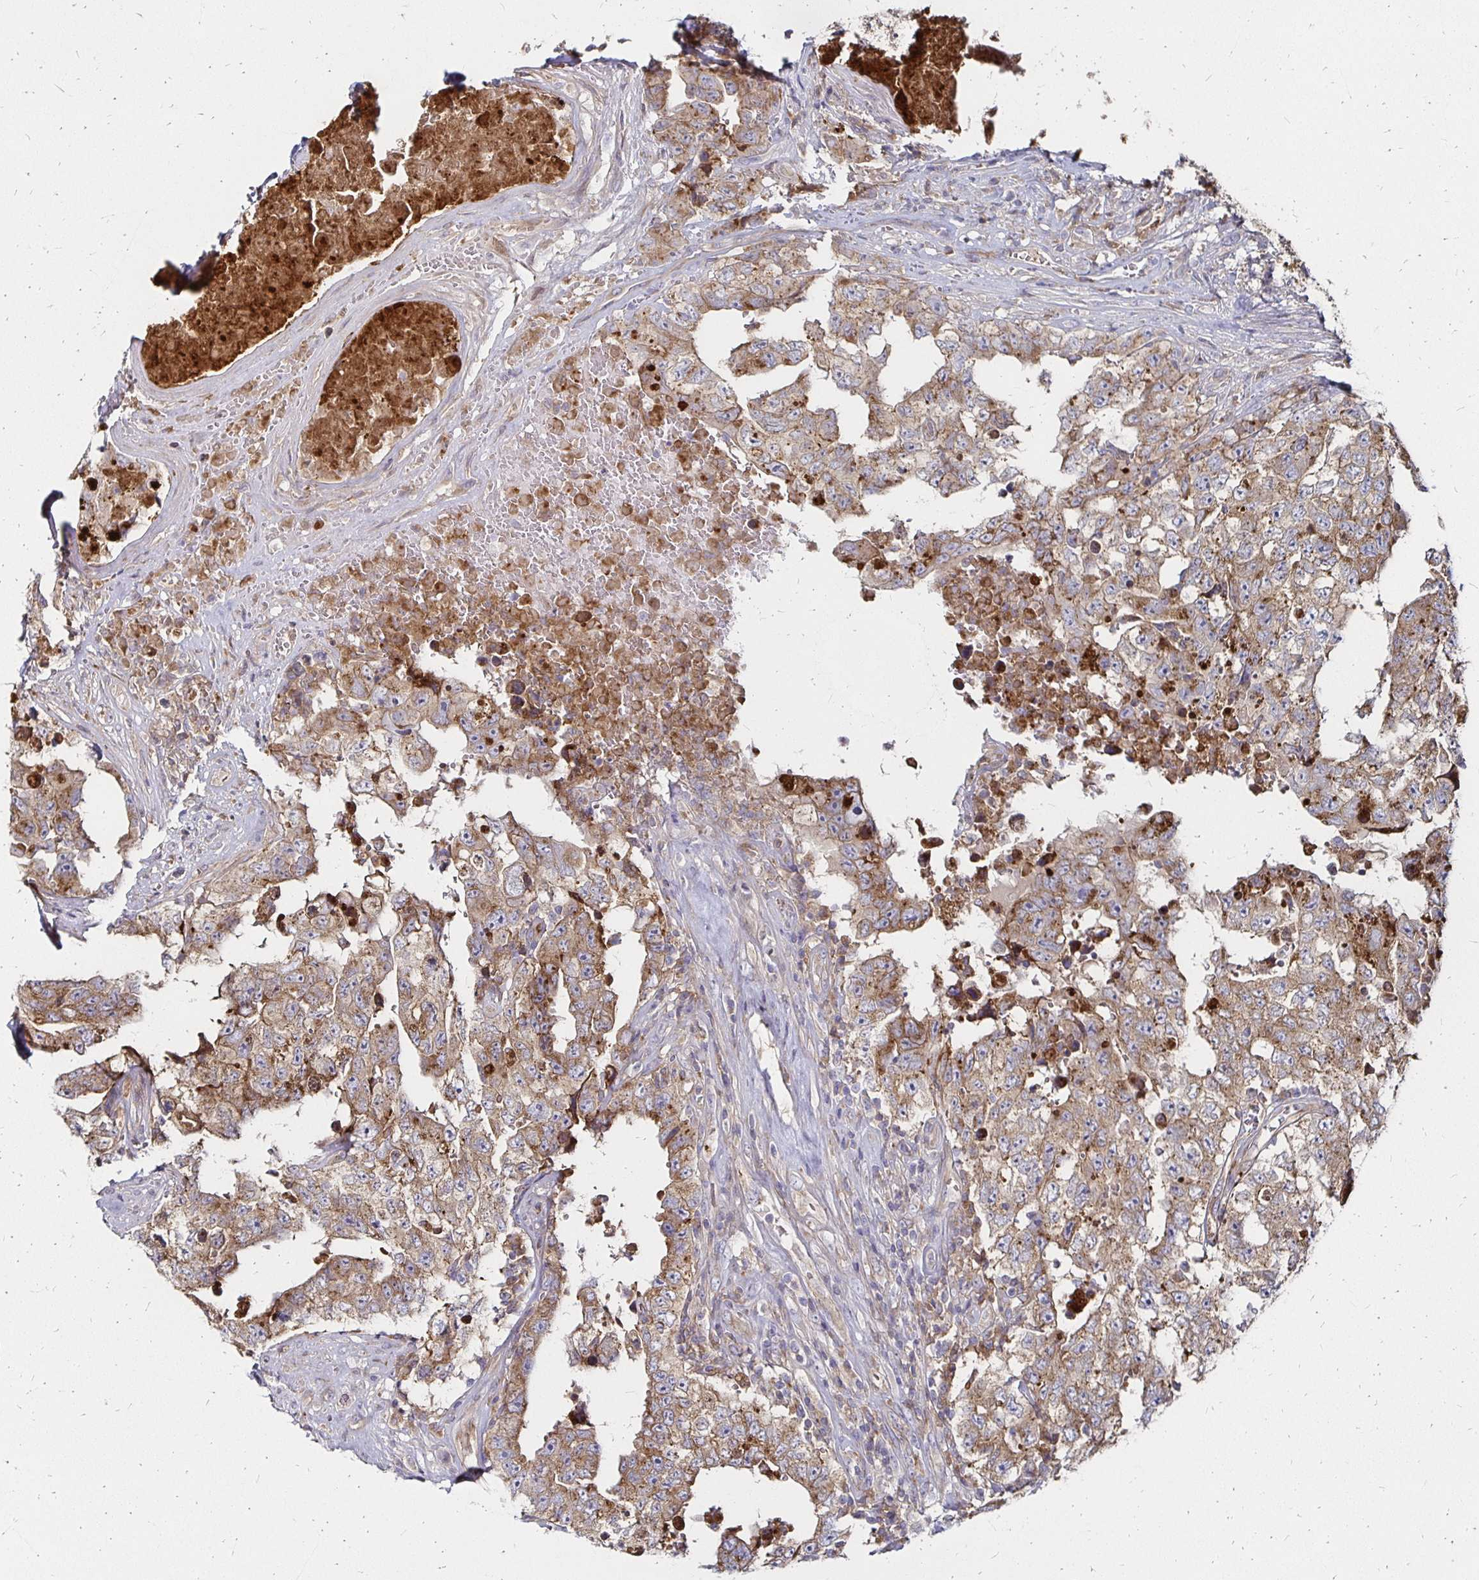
{"staining": {"intensity": "weak", "quantity": ">75%", "location": "cytoplasmic/membranous"}, "tissue": "testis cancer", "cell_type": "Tumor cells", "image_type": "cancer", "snomed": [{"axis": "morphology", "description": "Normal tissue, NOS"}, {"axis": "morphology", "description": "Carcinoma, Embryonal, NOS"}, {"axis": "topography", "description": "Testis"}, {"axis": "topography", "description": "Epididymis"}], "caption": "IHC of human testis embryonal carcinoma demonstrates low levels of weak cytoplasmic/membranous positivity in approximately >75% of tumor cells. Immunohistochemistry stains the protein of interest in brown and the nuclei are stained blue.", "gene": "NCSTN", "patient": {"sex": "male", "age": 25}}